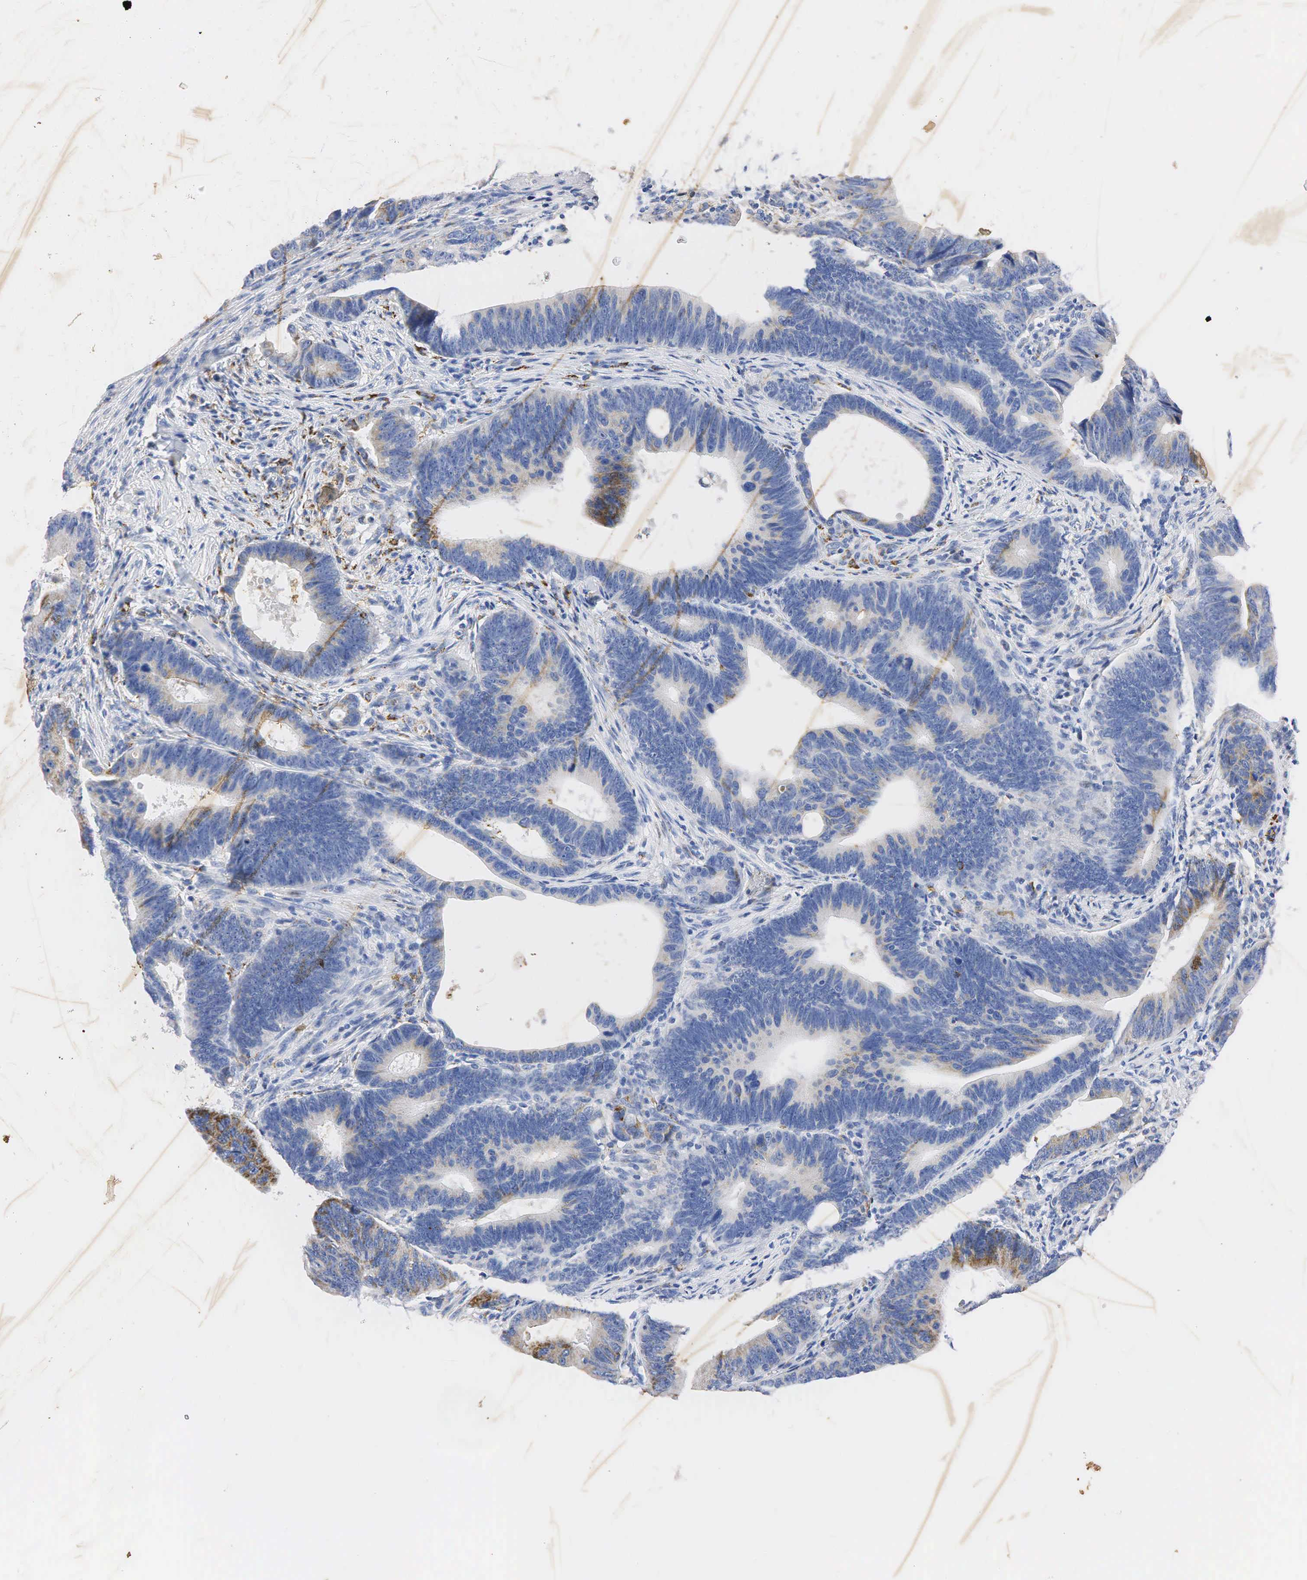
{"staining": {"intensity": "moderate", "quantity": ">75%", "location": "cytoplasmic/membranous"}, "tissue": "colorectal cancer", "cell_type": "Tumor cells", "image_type": "cancer", "snomed": [{"axis": "morphology", "description": "Adenocarcinoma, NOS"}, {"axis": "topography", "description": "Colon"}], "caption": "The photomicrograph shows staining of colorectal adenocarcinoma, revealing moderate cytoplasmic/membranous protein staining (brown color) within tumor cells.", "gene": "SYP", "patient": {"sex": "female", "age": 78}}